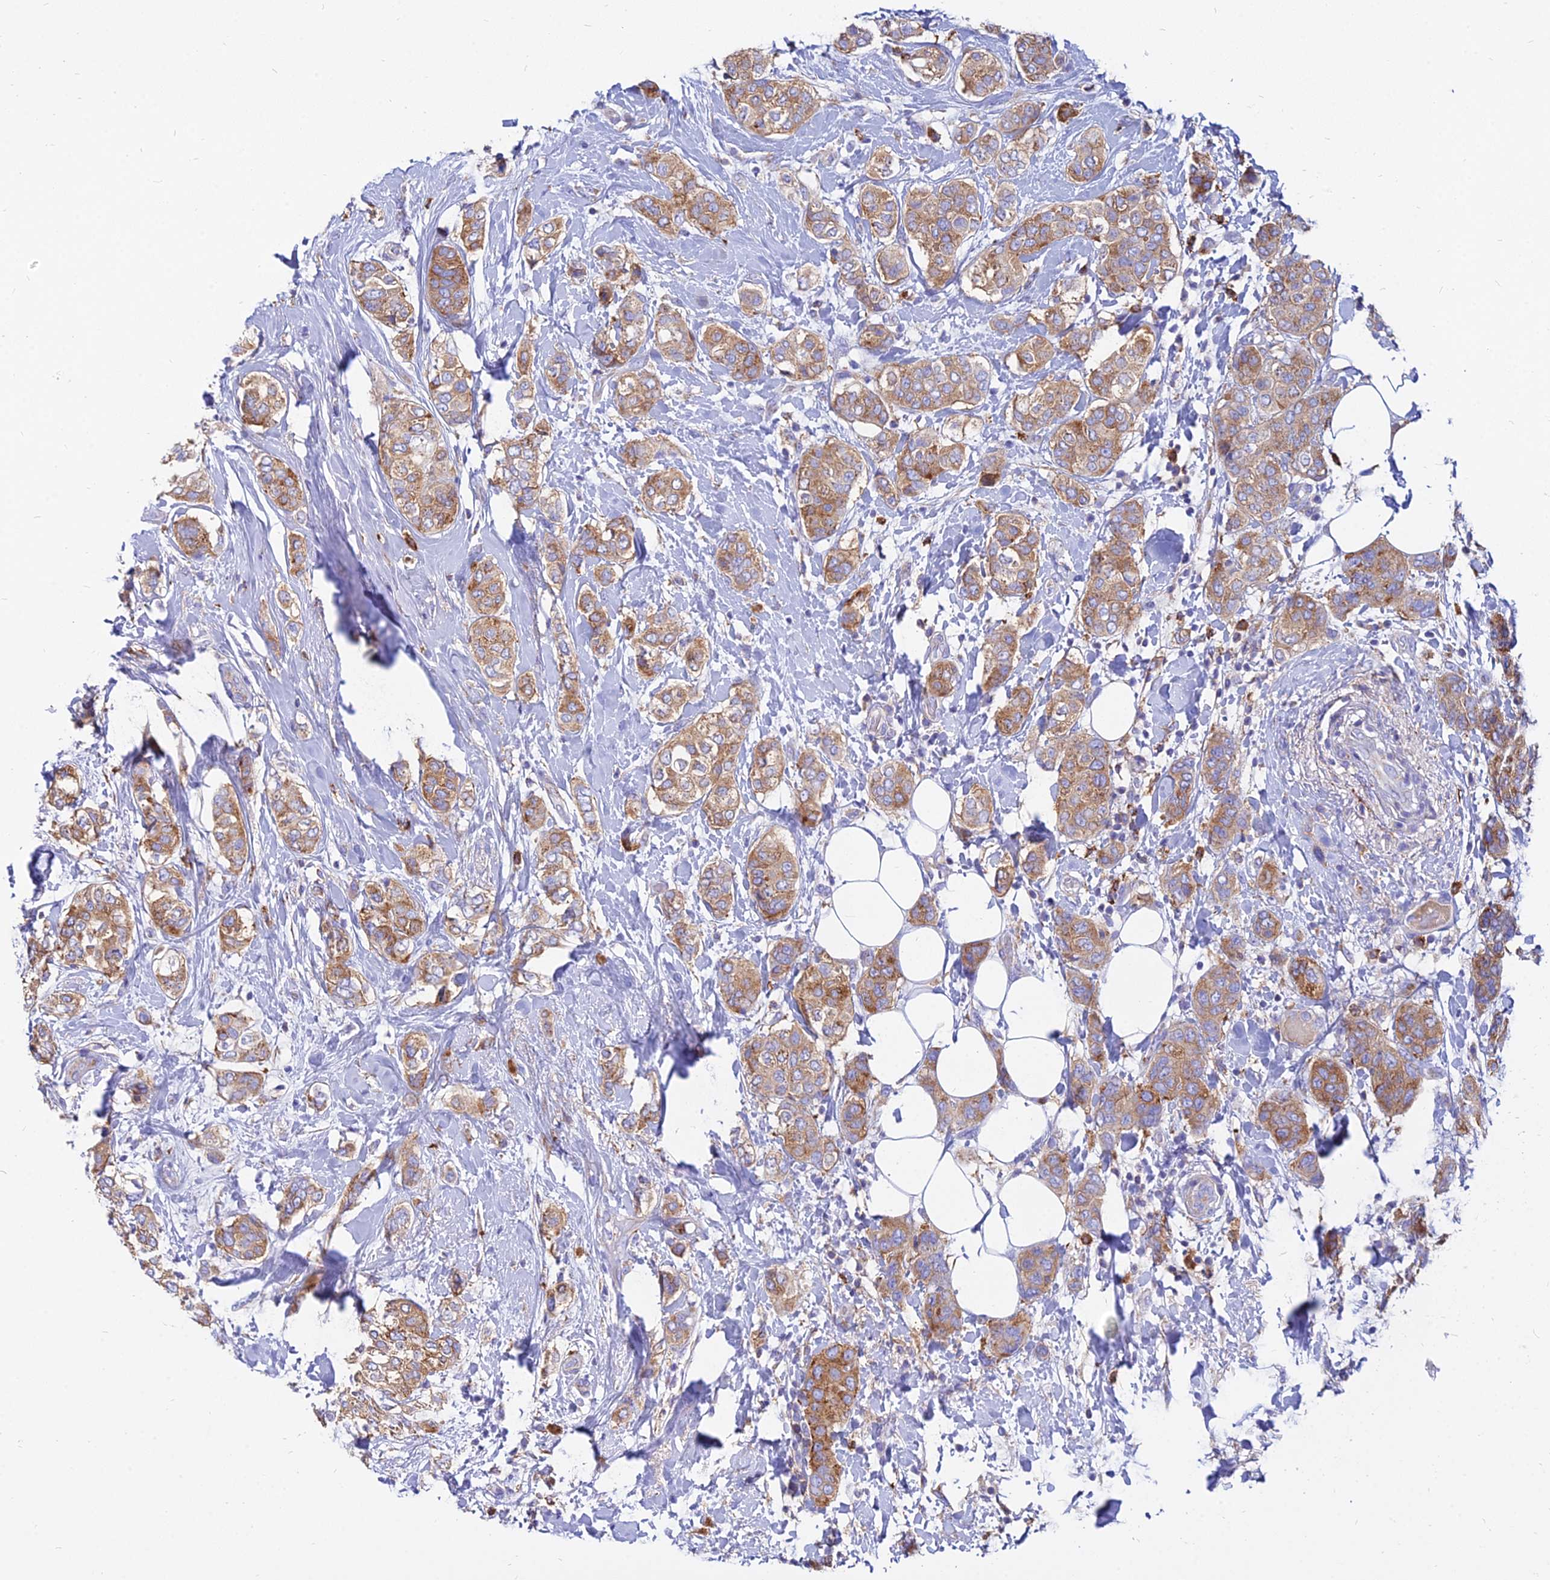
{"staining": {"intensity": "moderate", "quantity": ">75%", "location": "cytoplasmic/membranous"}, "tissue": "breast cancer", "cell_type": "Tumor cells", "image_type": "cancer", "snomed": [{"axis": "morphology", "description": "Lobular carcinoma"}, {"axis": "topography", "description": "Breast"}], "caption": "This is an image of IHC staining of breast cancer (lobular carcinoma), which shows moderate expression in the cytoplasmic/membranous of tumor cells.", "gene": "AGTRAP", "patient": {"sex": "female", "age": 51}}